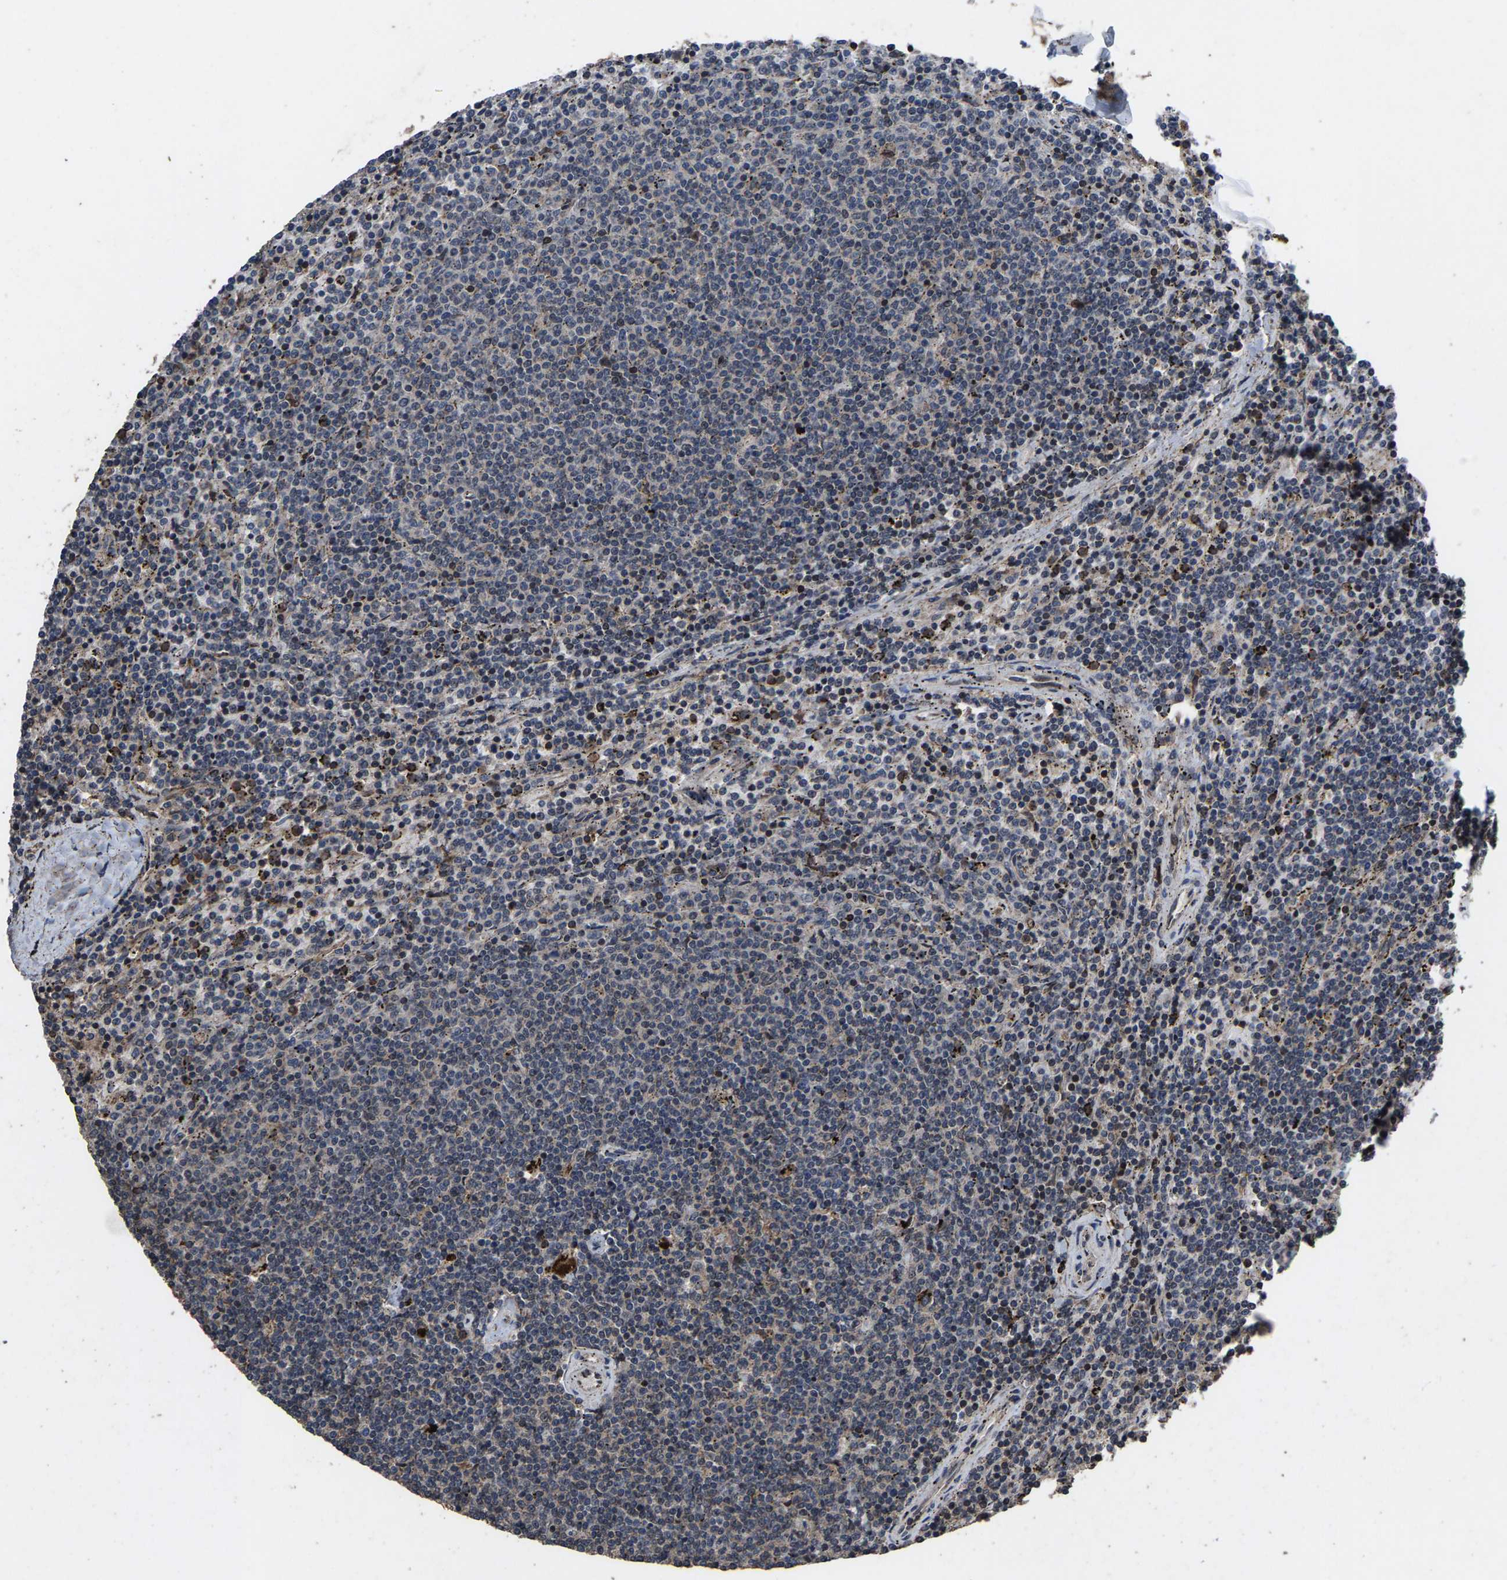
{"staining": {"intensity": "weak", "quantity": "<25%", "location": "nuclear"}, "tissue": "lymphoma", "cell_type": "Tumor cells", "image_type": "cancer", "snomed": [{"axis": "morphology", "description": "Malignant lymphoma, non-Hodgkin's type, Low grade"}, {"axis": "topography", "description": "Spleen"}], "caption": "This is a micrograph of immunohistochemistry staining of lymphoma, which shows no positivity in tumor cells.", "gene": "HAUS6", "patient": {"sex": "female", "age": 50}}